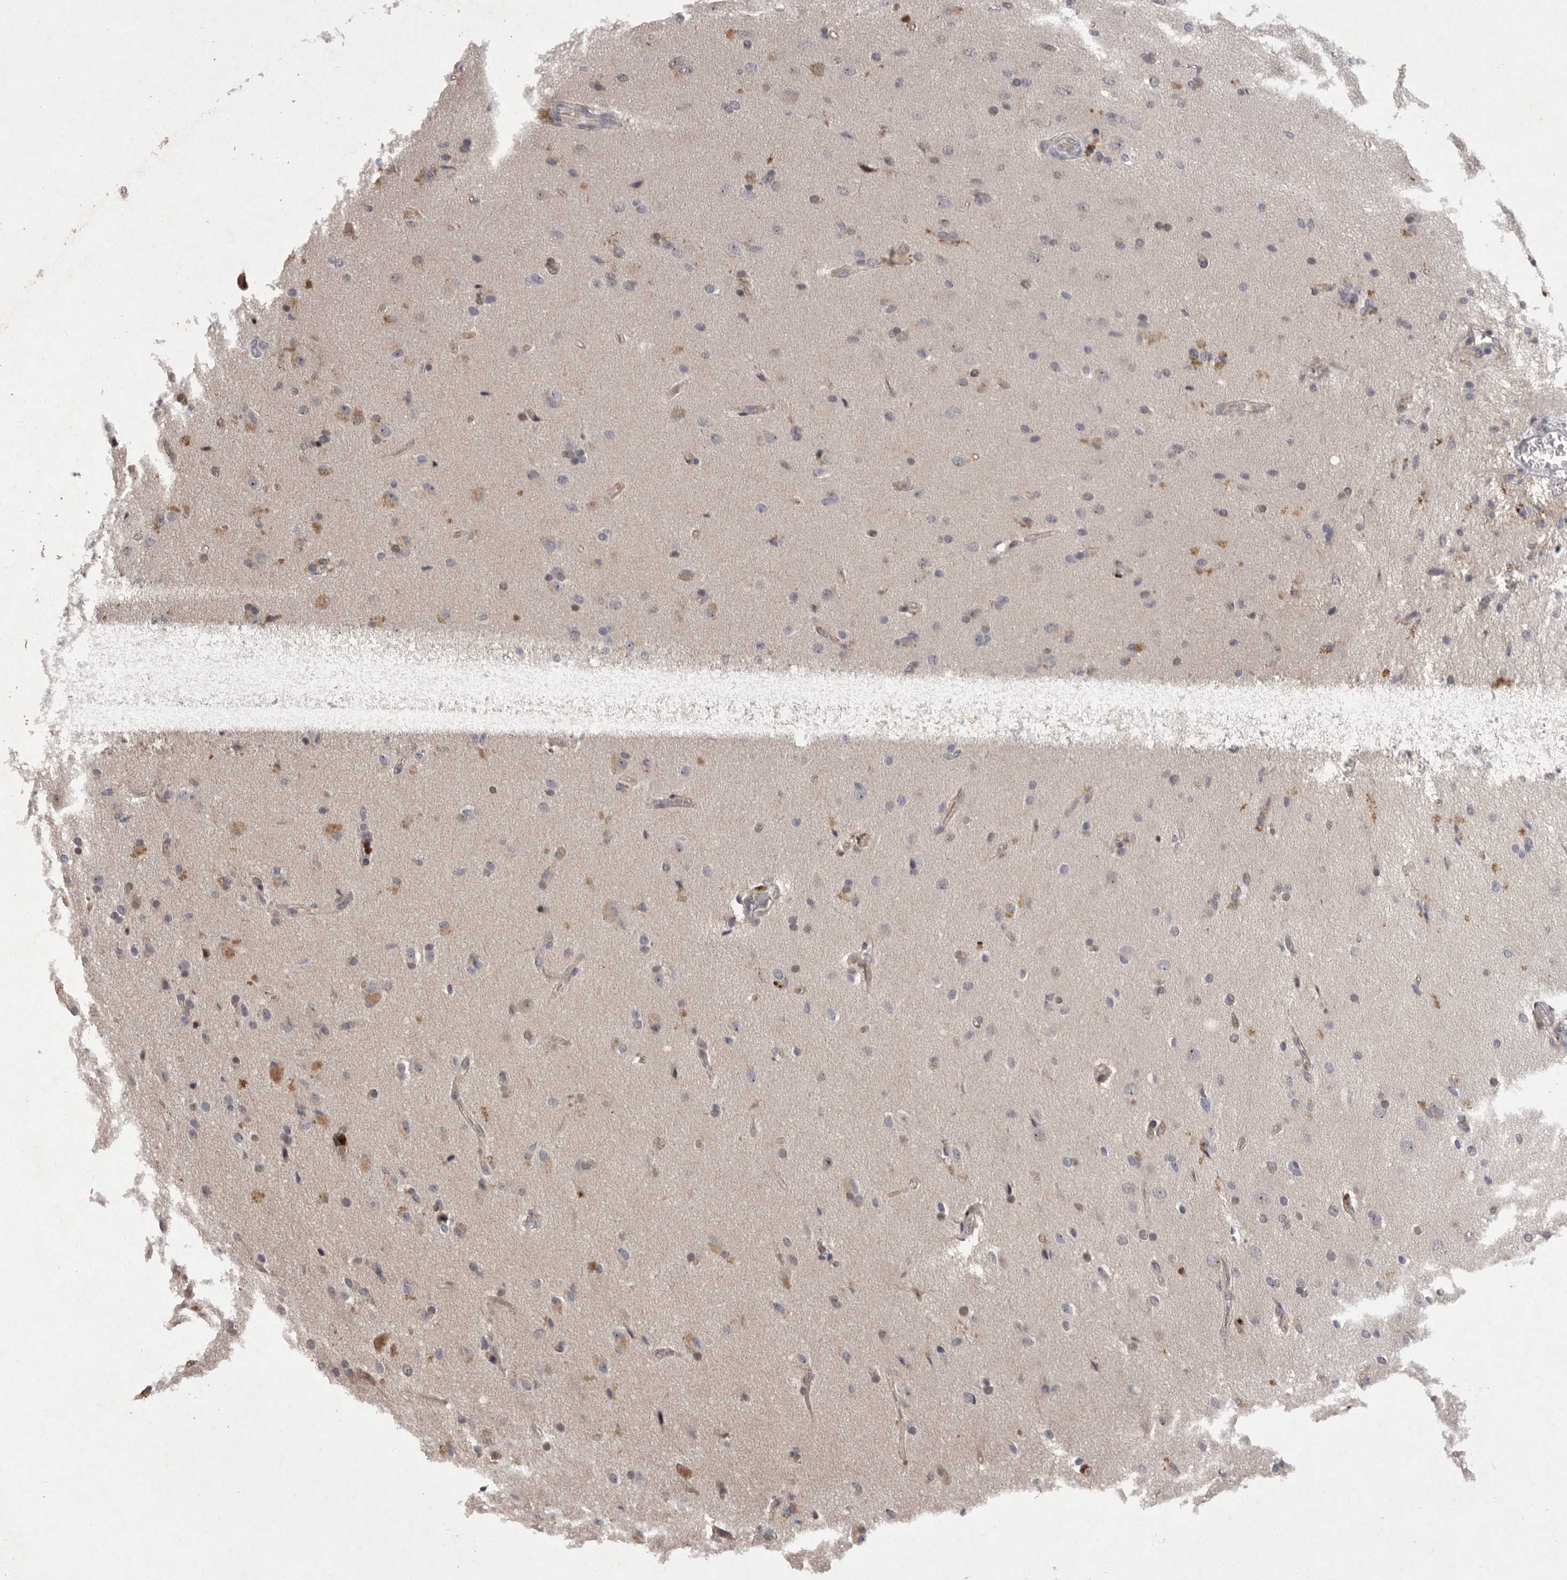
{"staining": {"intensity": "negative", "quantity": "none", "location": "none"}, "tissue": "glioma", "cell_type": "Tumor cells", "image_type": "cancer", "snomed": [{"axis": "morphology", "description": "Glioma, malignant, High grade"}, {"axis": "topography", "description": "Brain"}], "caption": "Tumor cells show no significant protein positivity in glioma.", "gene": "MAN2A1", "patient": {"sex": "male", "age": 72}}